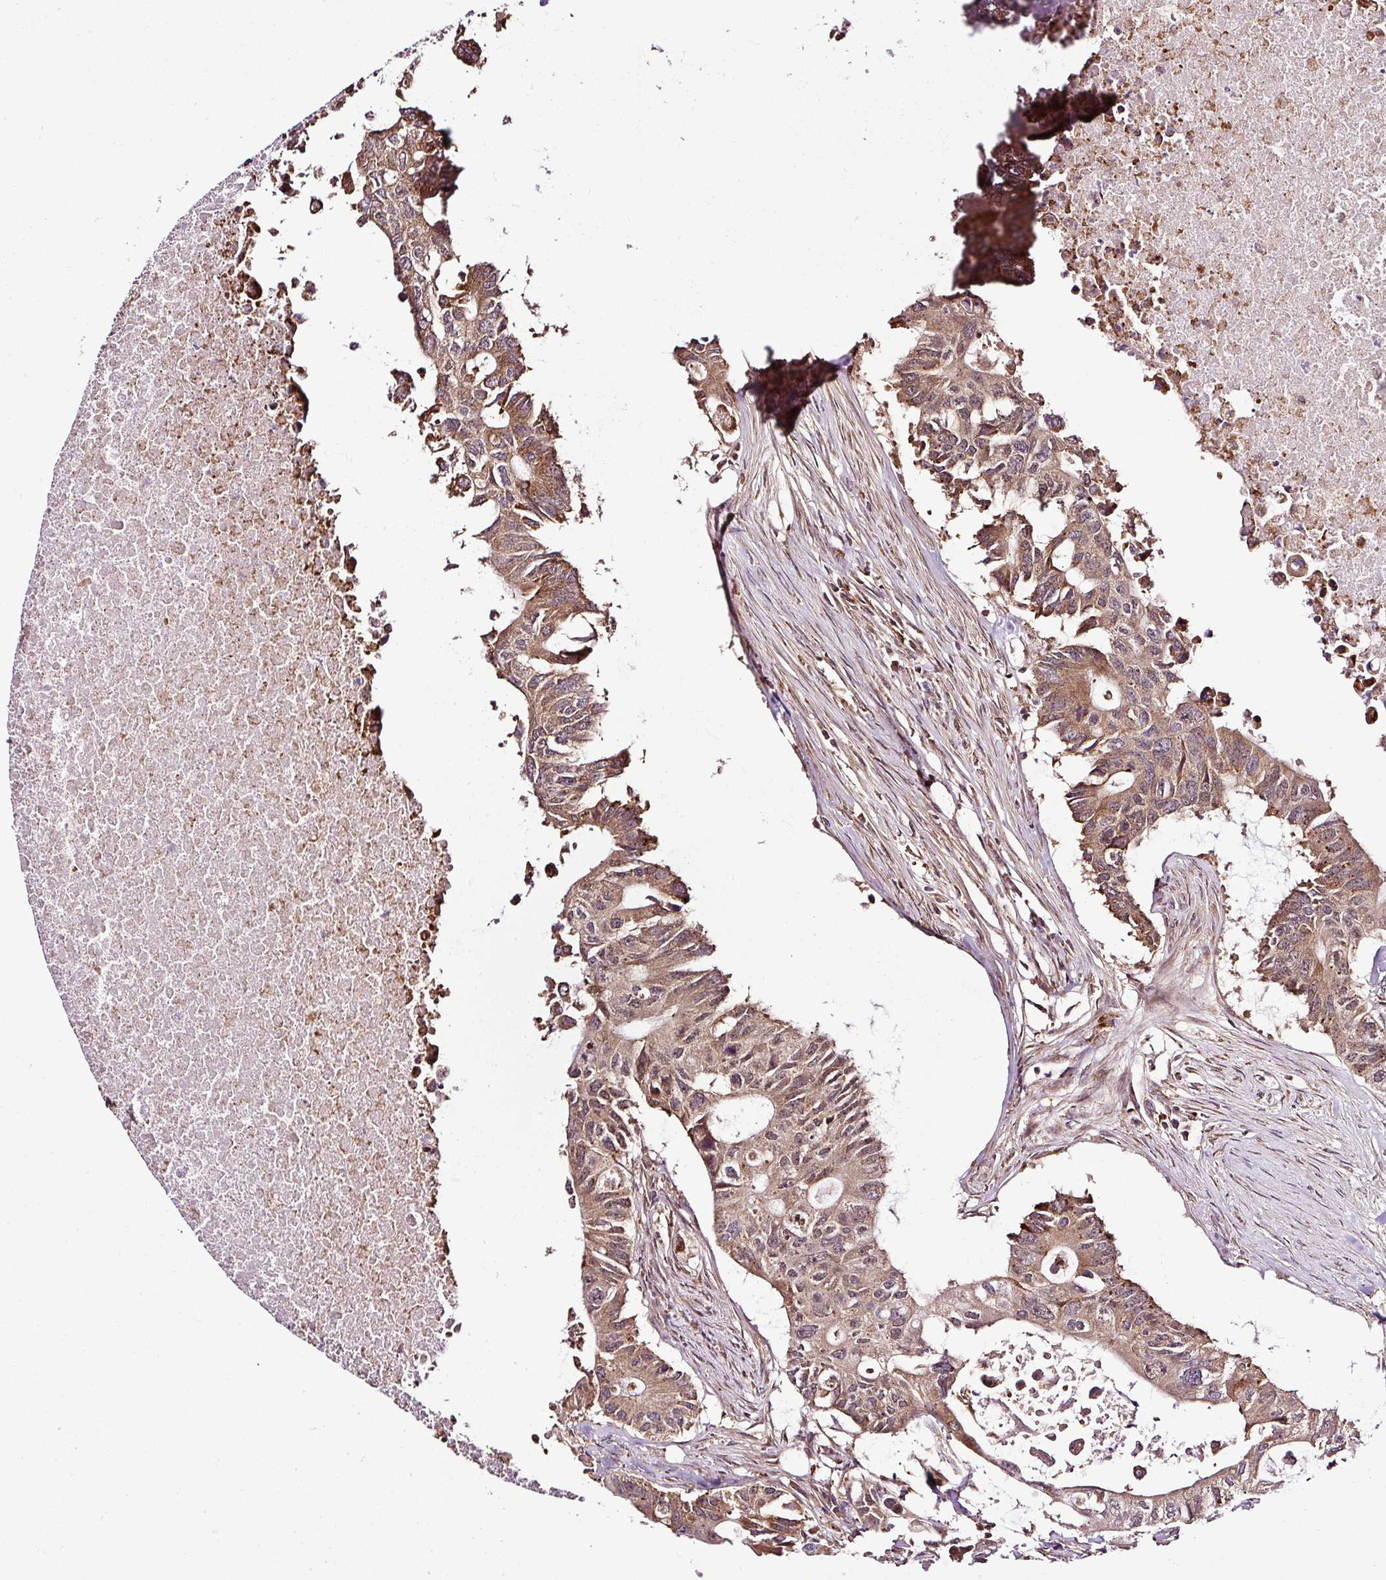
{"staining": {"intensity": "moderate", "quantity": ">75%", "location": "cytoplasmic/membranous"}, "tissue": "colorectal cancer", "cell_type": "Tumor cells", "image_type": "cancer", "snomed": [{"axis": "morphology", "description": "Adenocarcinoma, NOS"}, {"axis": "topography", "description": "Colon"}], "caption": "DAB (3,3'-diaminobenzidine) immunohistochemical staining of human adenocarcinoma (colorectal) displays moderate cytoplasmic/membranous protein positivity in about >75% of tumor cells.", "gene": "FAM153A", "patient": {"sex": "male", "age": 71}}